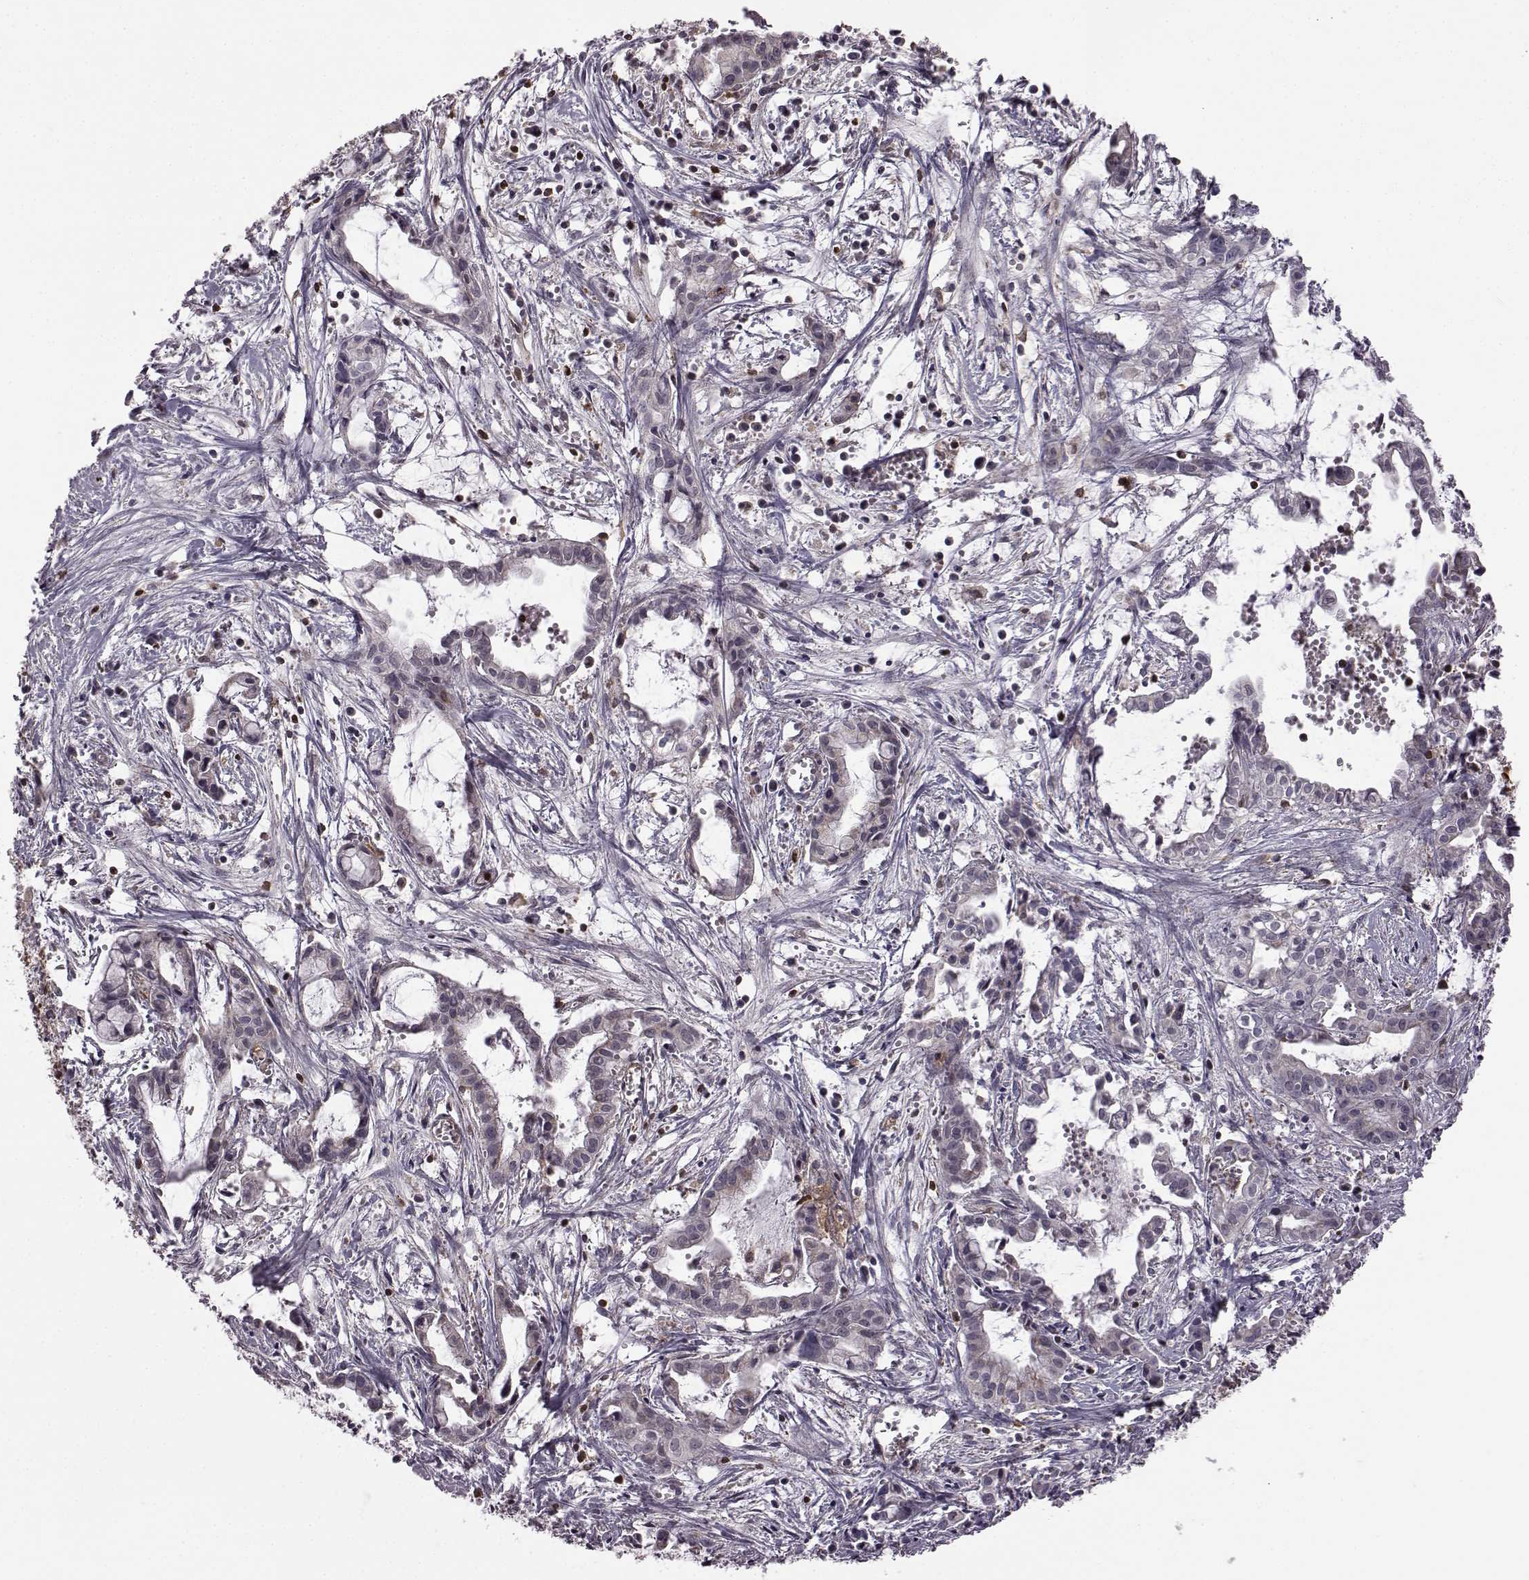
{"staining": {"intensity": "negative", "quantity": "none", "location": "none"}, "tissue": "pancreatic cancer", "cell_type": "Tumor cells", "image_type": "cancer", "snomed": [{"axis": "morphology", "description": "Adenocarcinoma, NOS"}, {"axis": "topography", "description": "Pancreas"}], "caption": "Immunohistochemistry photomicrograph of neoplastic tissue: human pancreatic adenocarcinoma stained with DAB (3,3'-diaminobenzidine) exhibits no significant protein expression in tumor cells. (DAB (3,3'-diaminobenzidine) immunohistochemistry with hematoxylin counter stain).", "gene": "DOK2", "patient": {"sex": "male", "age": 48}}